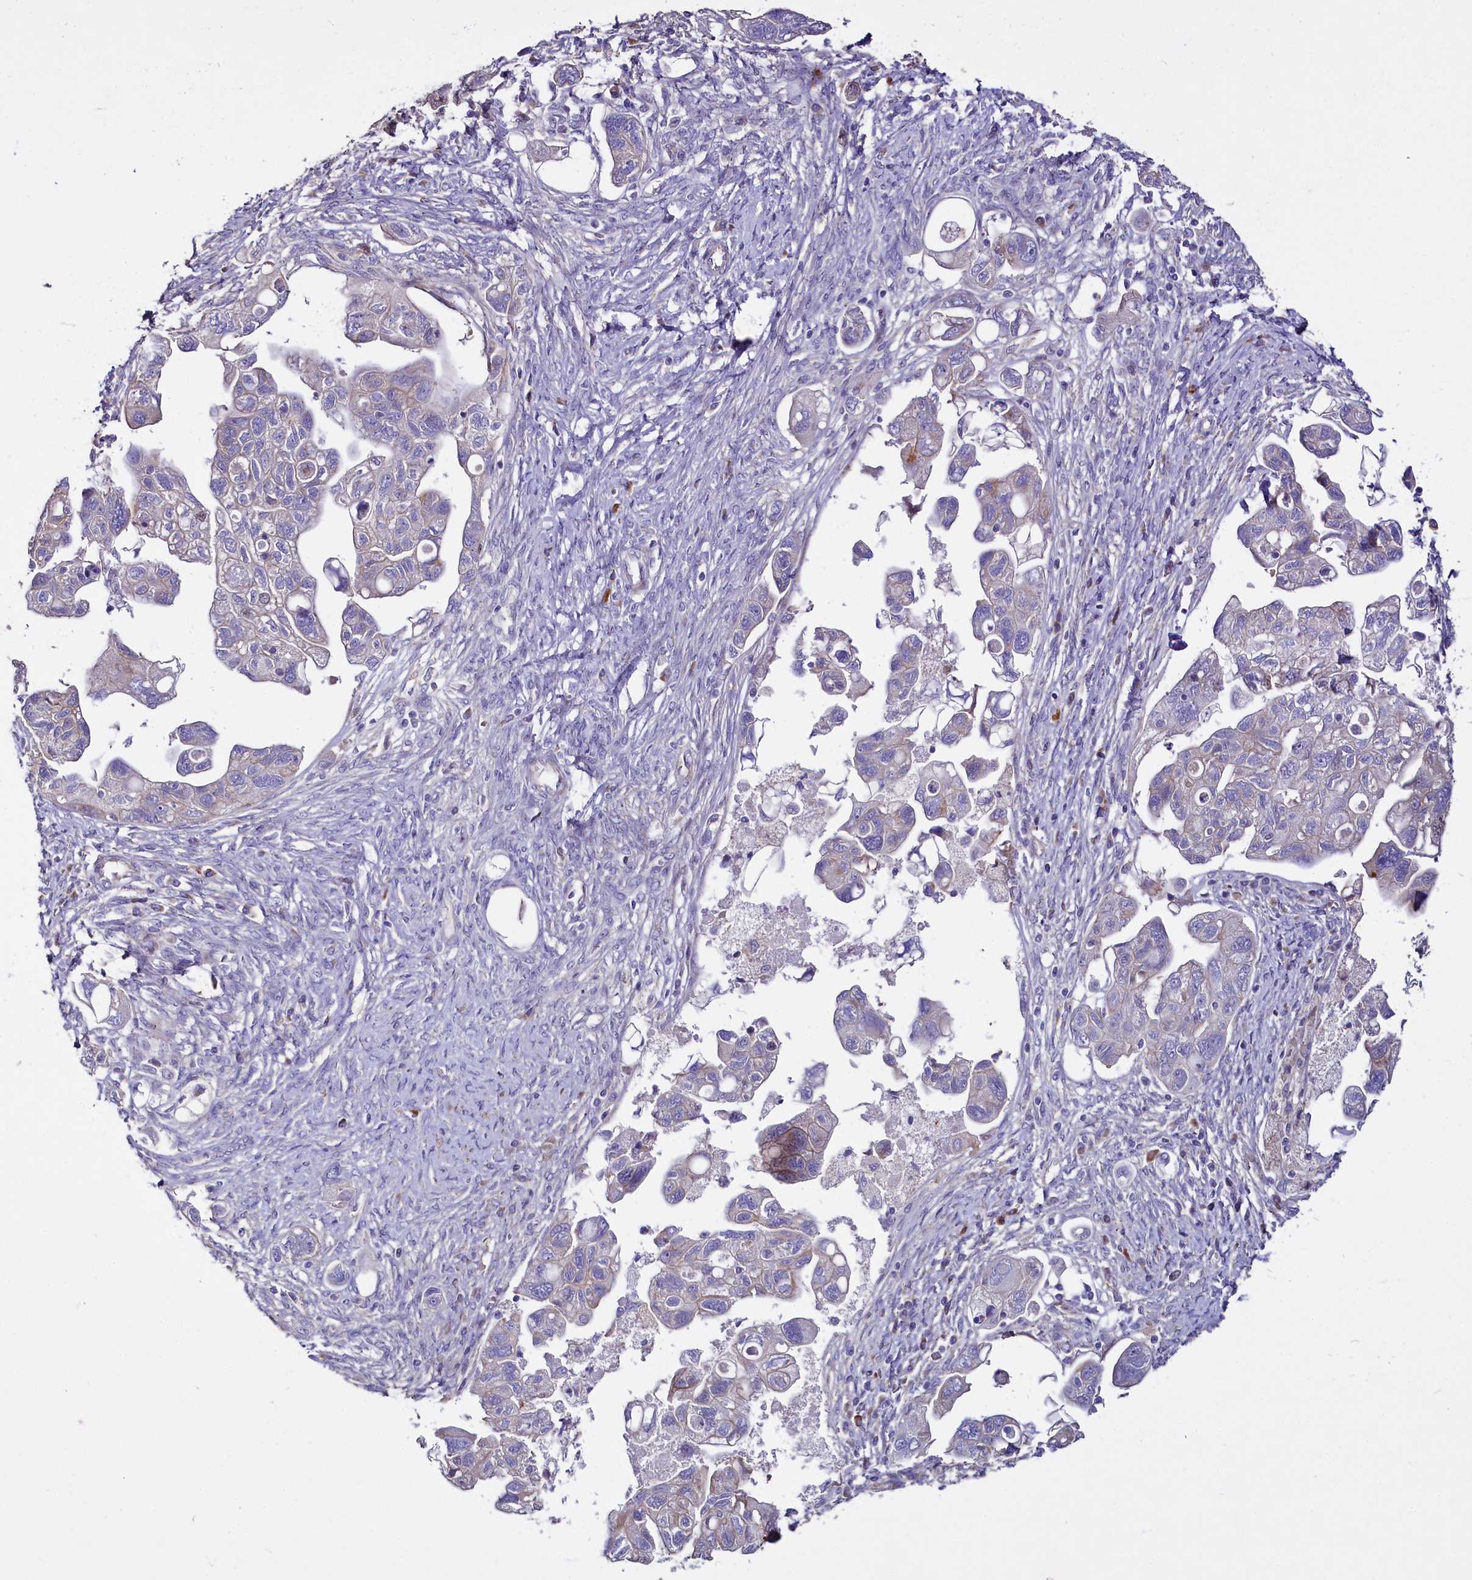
{"staining": {"intensity": "weak", "quantity": "<25%", "location": "cytoplasmic/membranous,nuclear"}, "tissue": "ovarian cancer", "cell_type": "Tumor cells", "image_type": "cancer", "snomed": [{"axis": "morphology", "description": "Carcinoma, NOS"}, {"axis": "morphology", "description": "Cystadenocarcinoma, serous, NOS"}, {"axis": "topography", "description": "Ovary"}], "caption": "Immunohistochemistry (IHC) of ovarian cancer reveals no expression in tumor cells. Brightfield microscopy of immunohistochemistry stained with DAB (brown) and hematoxylin (blue), captured at high magnification.", "gene": "WNT8A", "patient": {"sex": "female", "age": 69}}